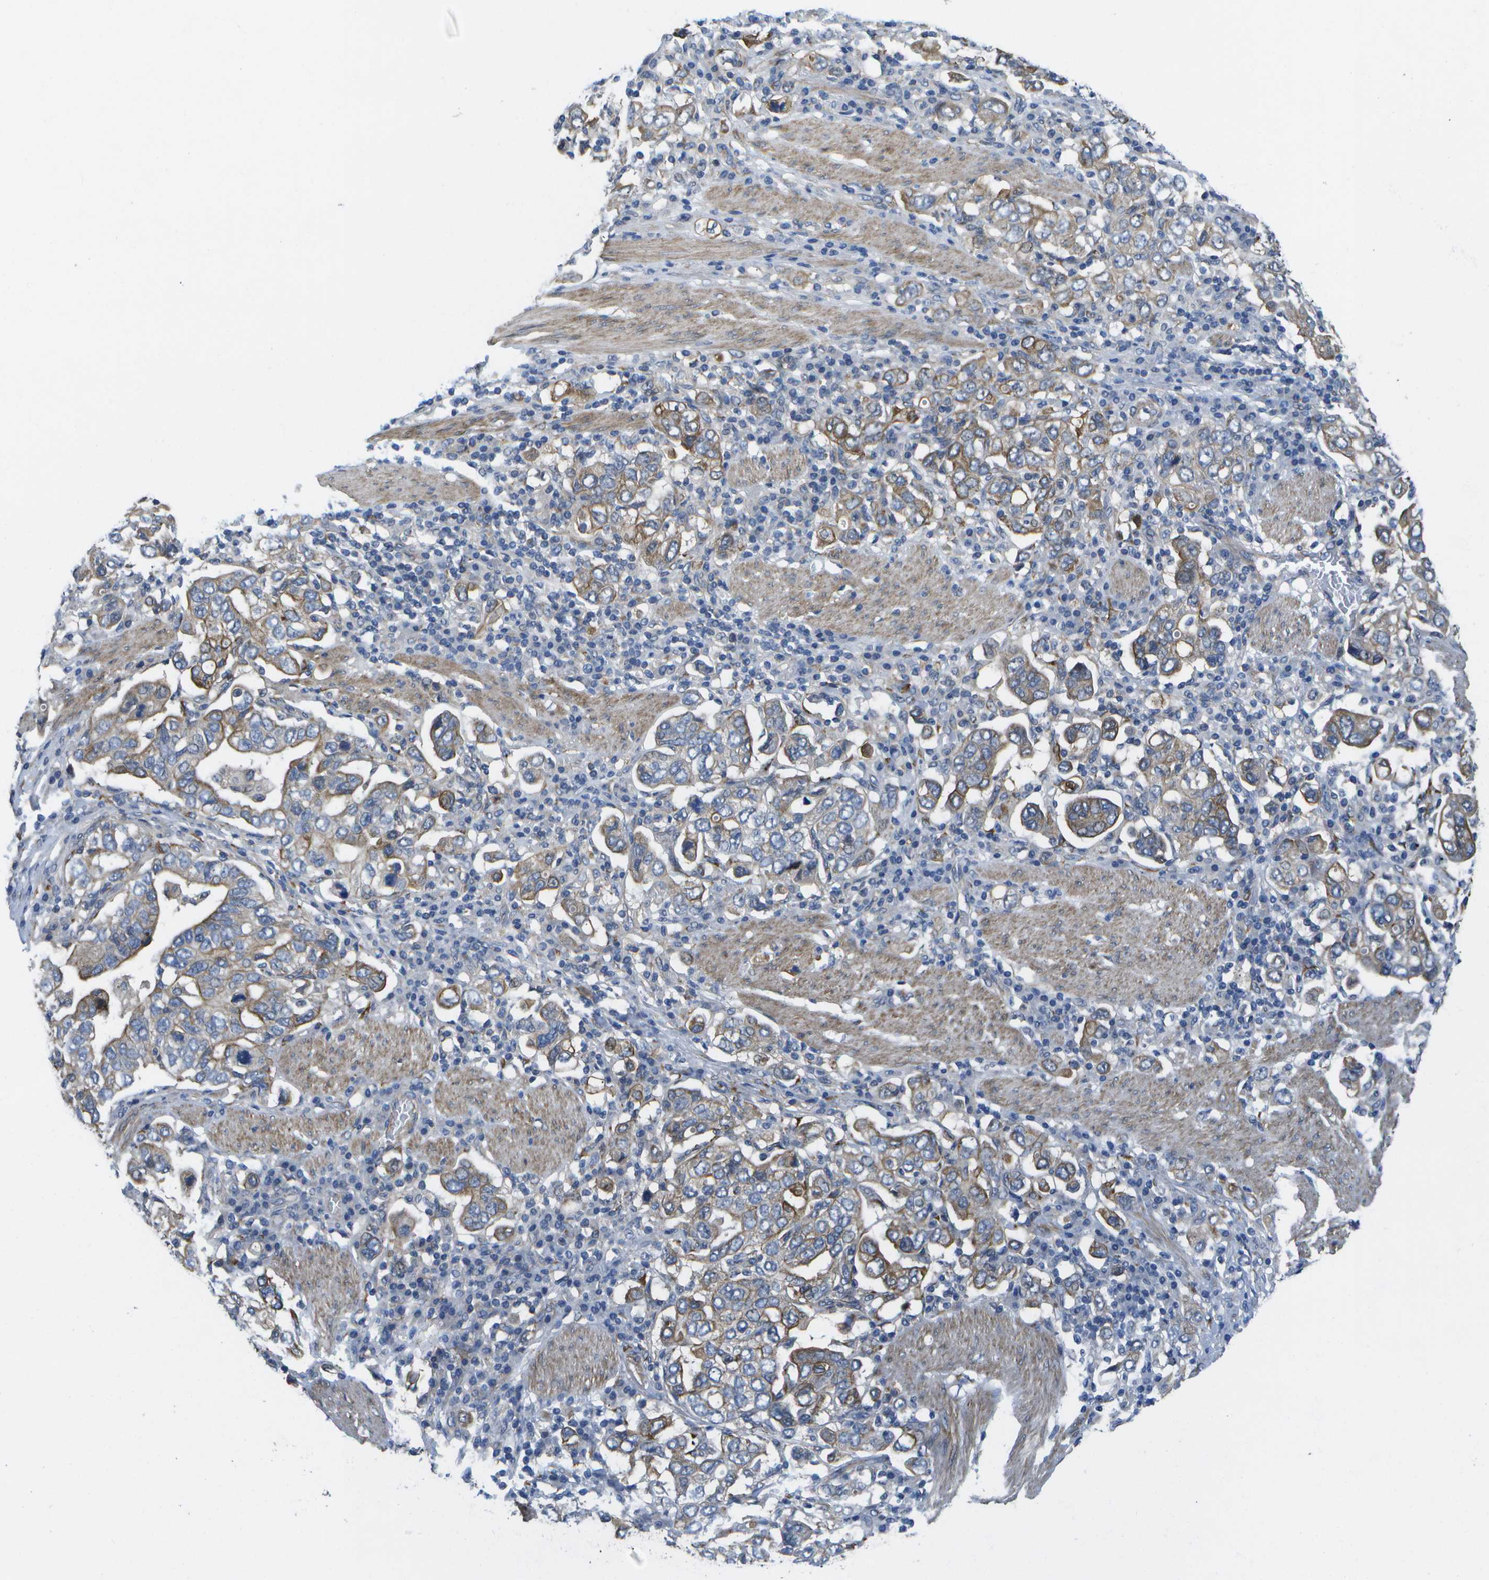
{"staining": {"intensity": "moderate", "quantity": "<25%", "location": "cytoplasmic/membranous"}, "tissue": "stomach cancer", "cell_type": "Tumor cells", "image_type": "cancer", "snomed": [{"axis": "morphology", "description": "Adenocarcinoma, NOS"}, {"axis": "topography", "description": "Stomach, upper"}], "caption": "This is a photomicrograph of immunohistochemistry (IHC) staining of stomach cancer, which shows moderate expression in the cytoplasmic/membranous of tumor cells.", "gene": "P3H1", "patient": {"sex": "male", "age": 62}}